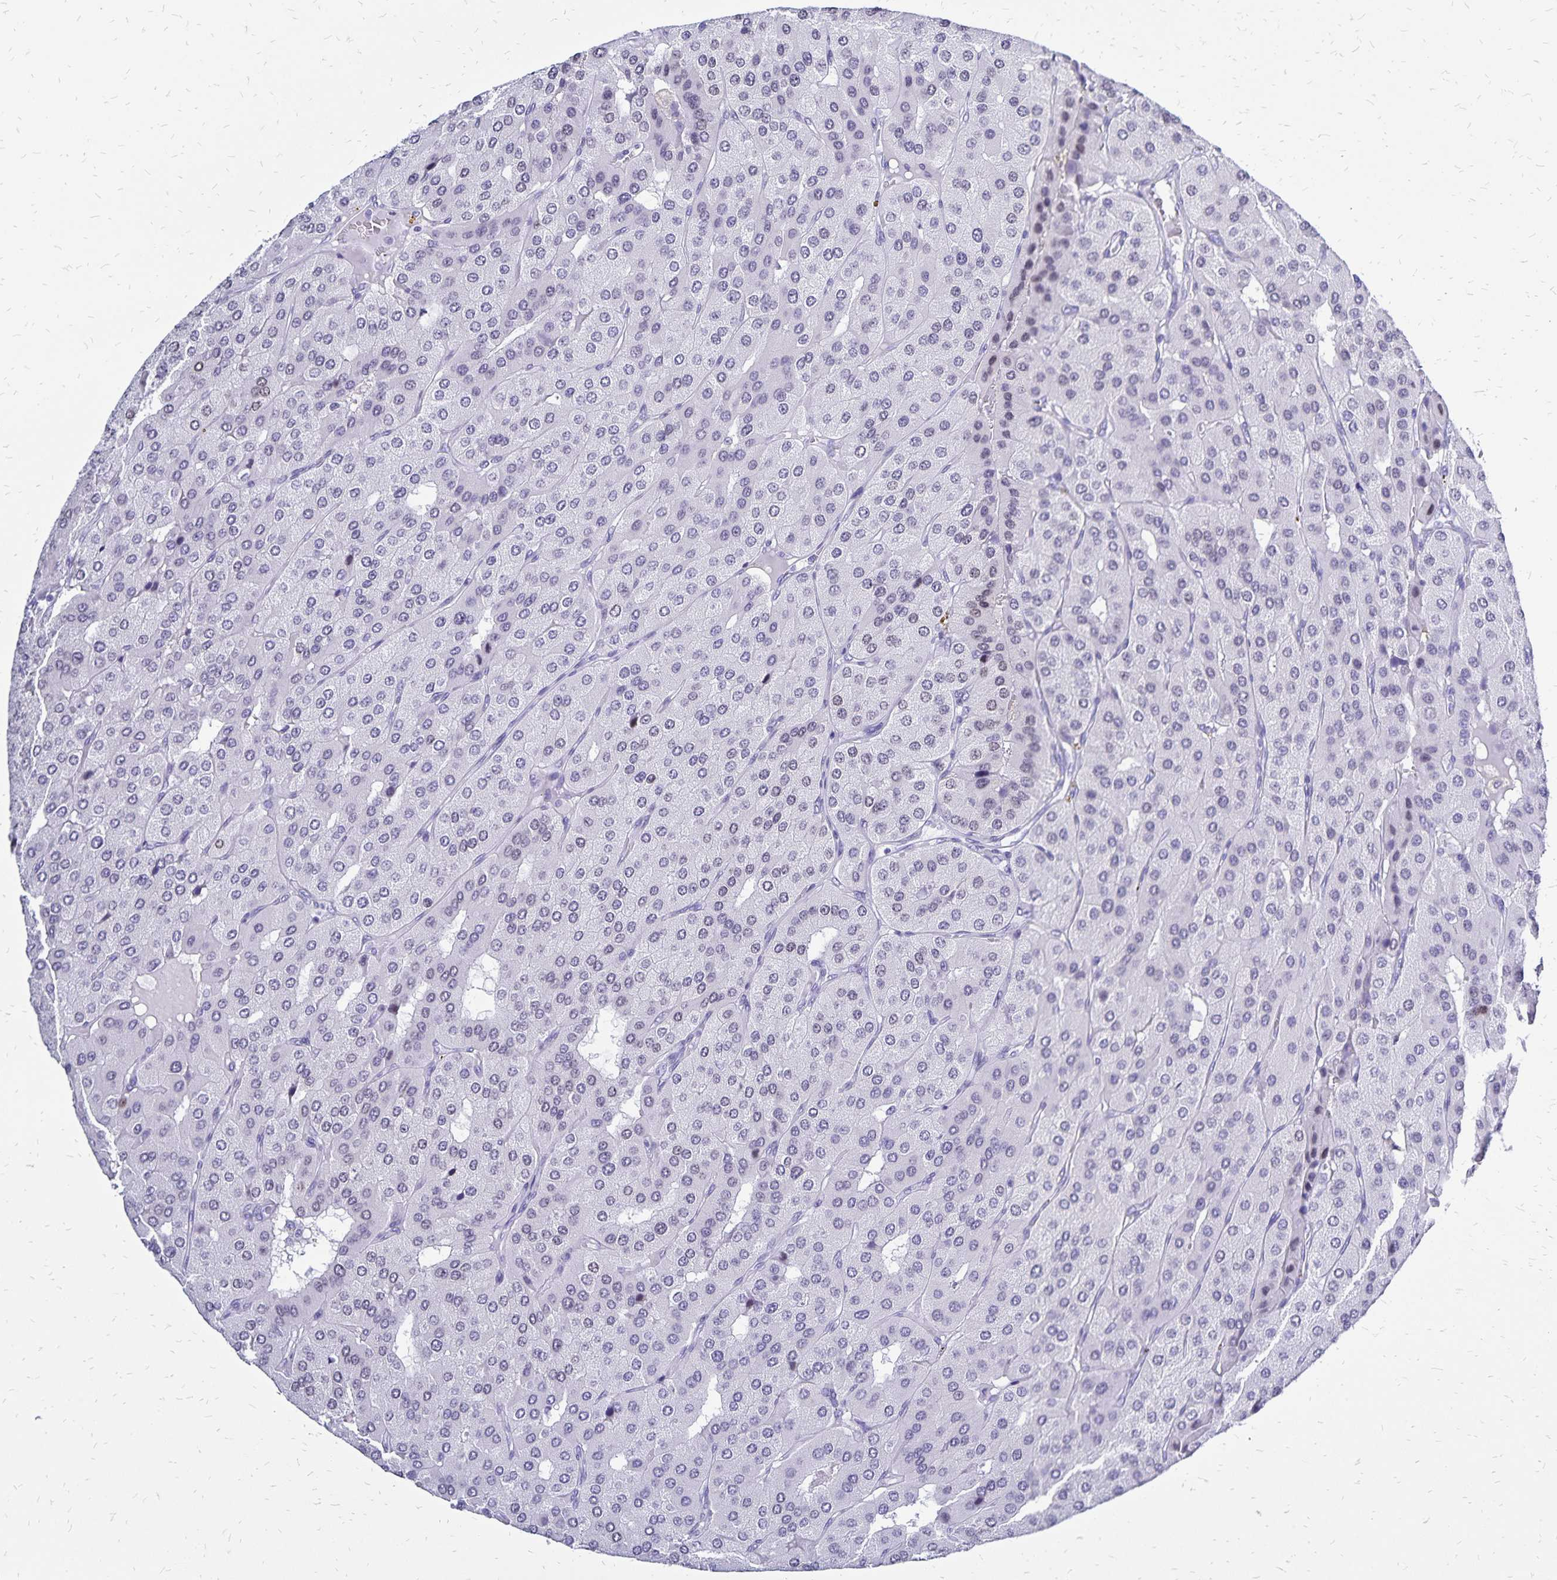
{"staining": {"intensity": "negative", "quantity": "none", "location": "none"}, "tissue": "parathyroid gland", "cell_type": "Glandular cells", "image_type": "normal", "snomed": [{"axis": "morphology", "description": "Normal tissue, NOS"}, {"axis": "morphology", "description": "Adenoma, NOS"}, {"axis": "topography", "description": "Parathyroid gland"}], "caption": "Glandular cells show no significant protein staining in unremarkable parathyroid gland. (DAB (3,3'-diaminobenzidine) IHC with hematoxylin counter stain).", "gene": "HMGB3", "patient": {"sex": "female", "age": 86}}